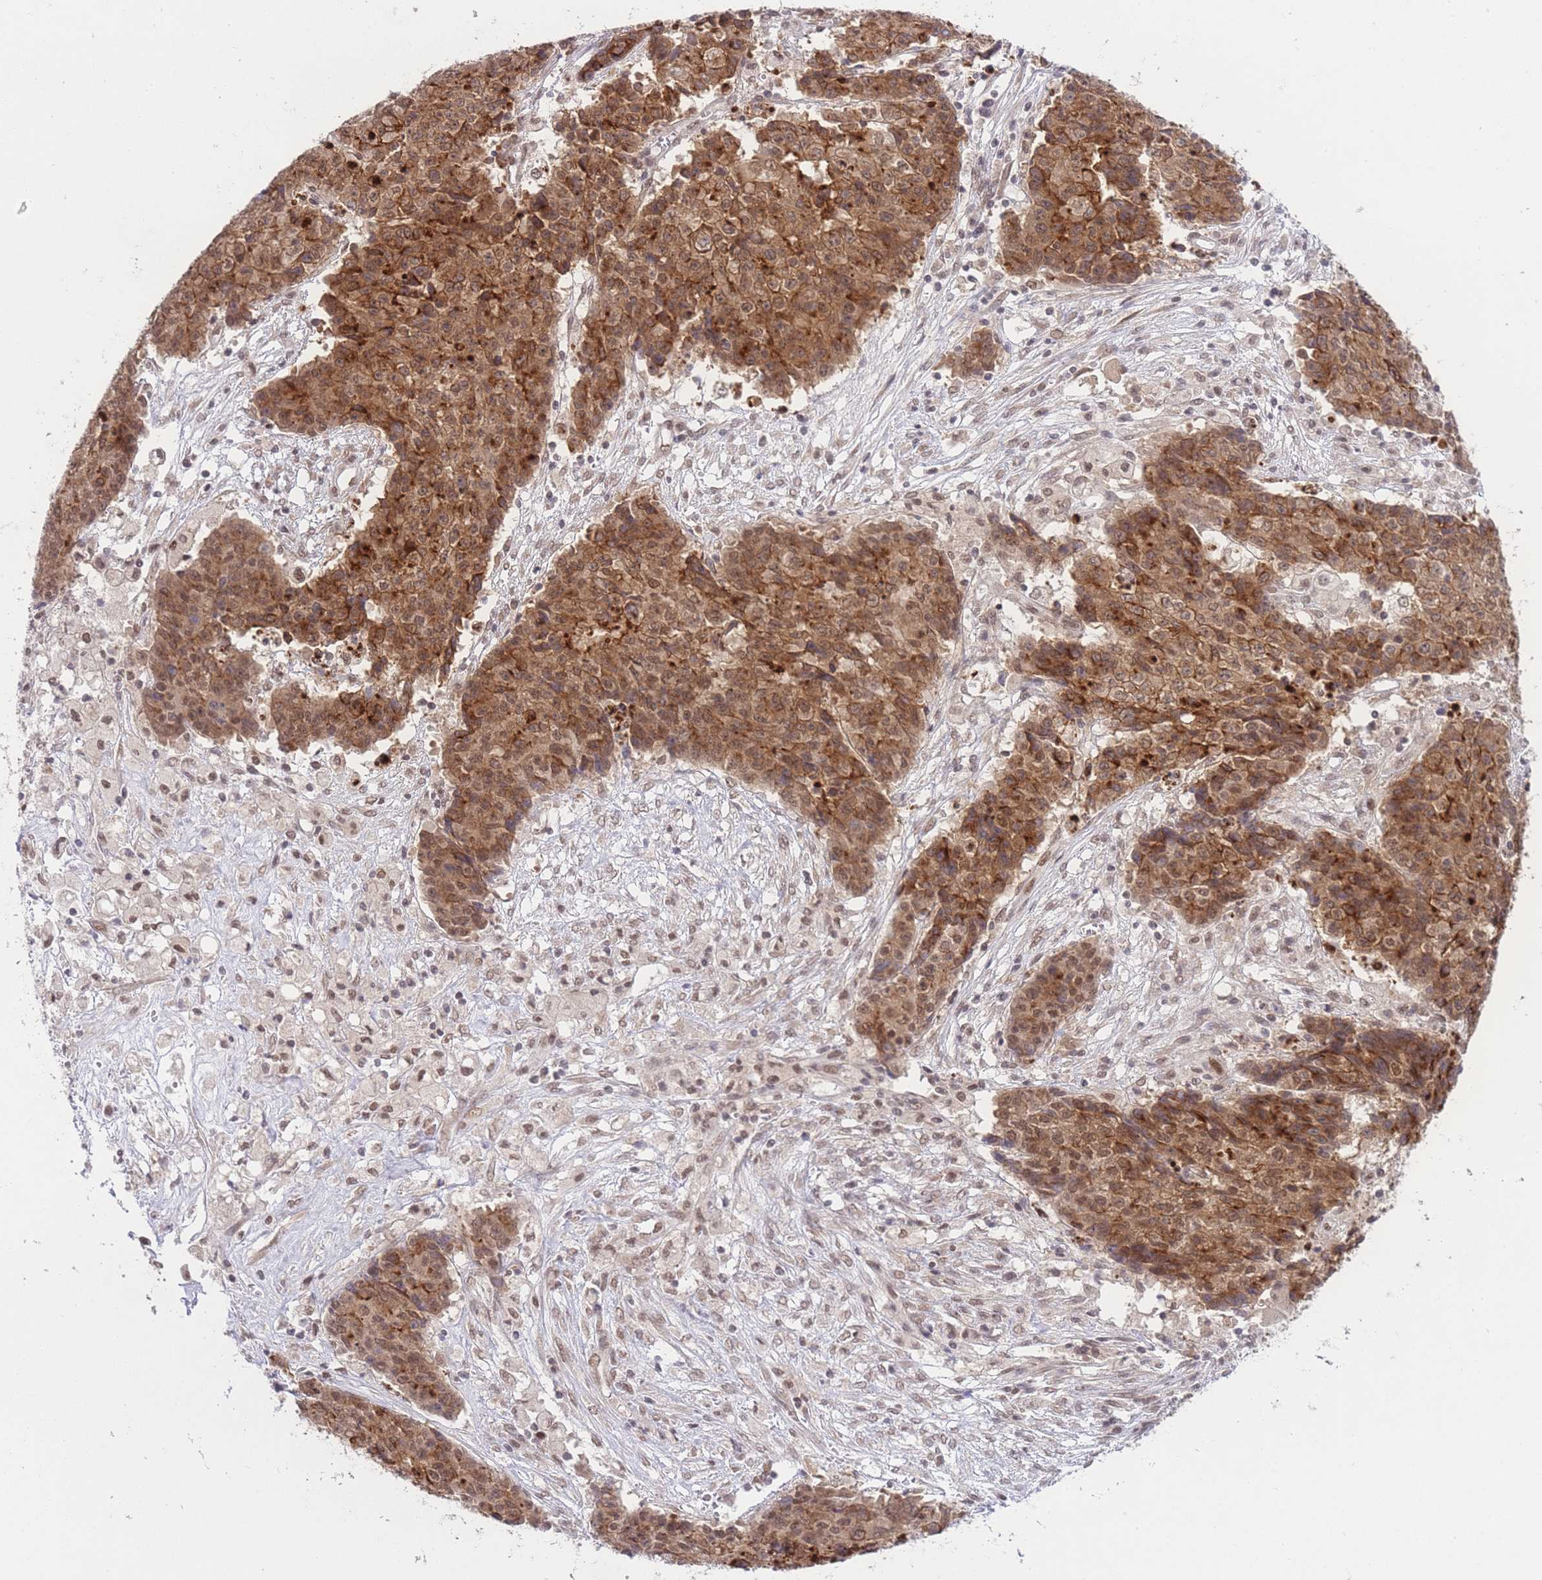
{"staining": {"intensity": "moderate", "quantity": ">75%", "location": "cytoplasmic/membranous,nuclear"}, "tissue": "ovarian cancer", "cell_type": "Tumor cells", "image_type": "cancer", "snomed": [{"axis": "morphology", "description": "Carcinoma, endometroid"}, {"axis": "topography", "description": "Ovary"}], "caption": "Ovarian cancer (endometroid carcinoma) stained with immunohistochemistry exhibits moderate cytoplasmic/membranous and nuclear staining in approximately >75% of tumor cells.", "gene": "TMED3", "patient": {"sex": "female", "age": 42}}